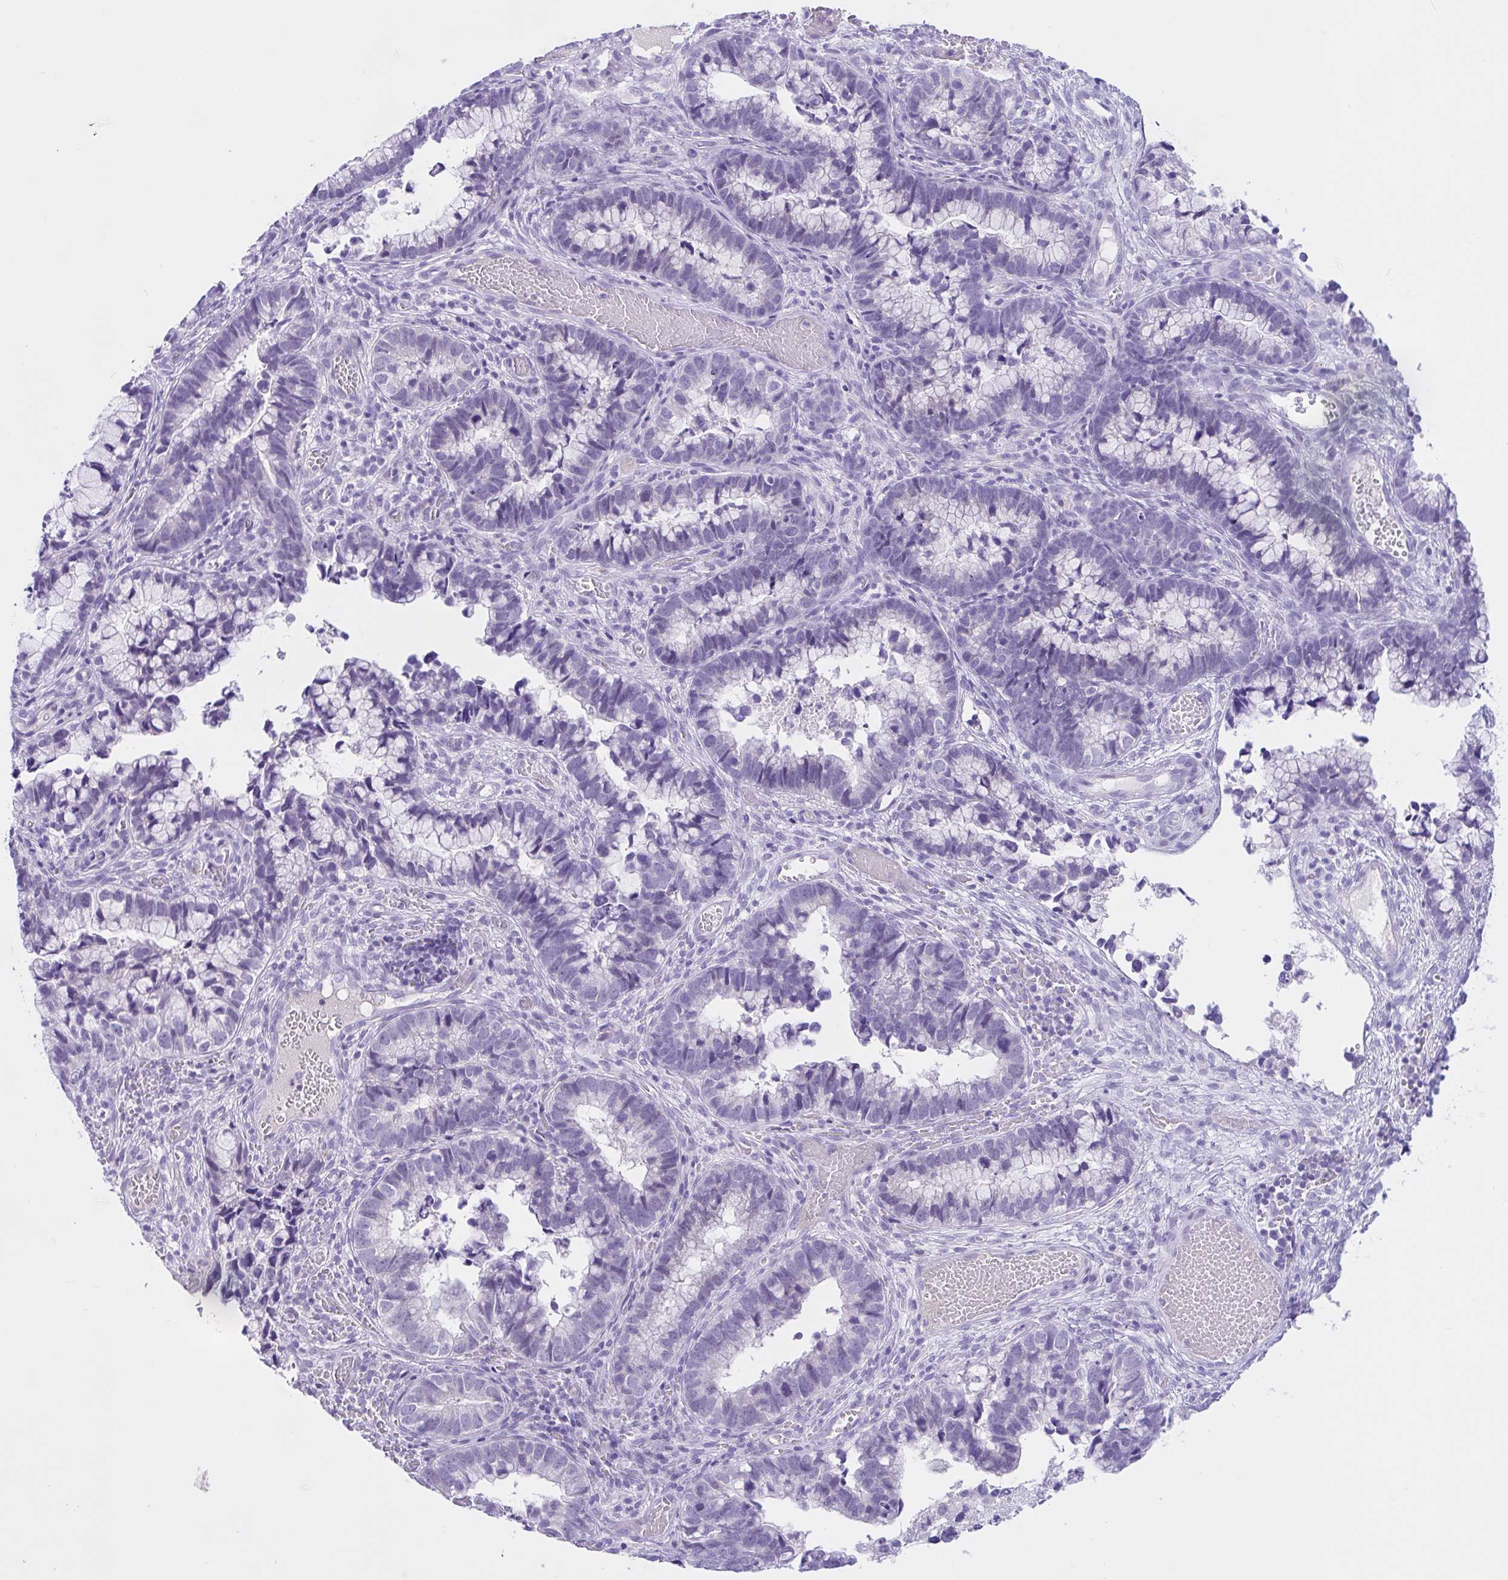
{"staining": {"intensity": "negative", "quantity": "none", "location": "none"}, "tissue": "cervical cancer", "cell_type": "Tumor cells", "image_type": "cancer", "snomed": [{"axis": "morphology", "description": "Adenocarcinoma, NOS"}, {"axis": "topography", "description": "Cervix"}], "caption": "Immunohistochemistry (IHC) histopathology image of cervical cancer stained for a protein (brown), which demonstrates no expression in tumor cells. (DAB immunohistochemistry, high magnification).", "gene": "ZNF319", "patient": {"sex": "female", "age": 44}}